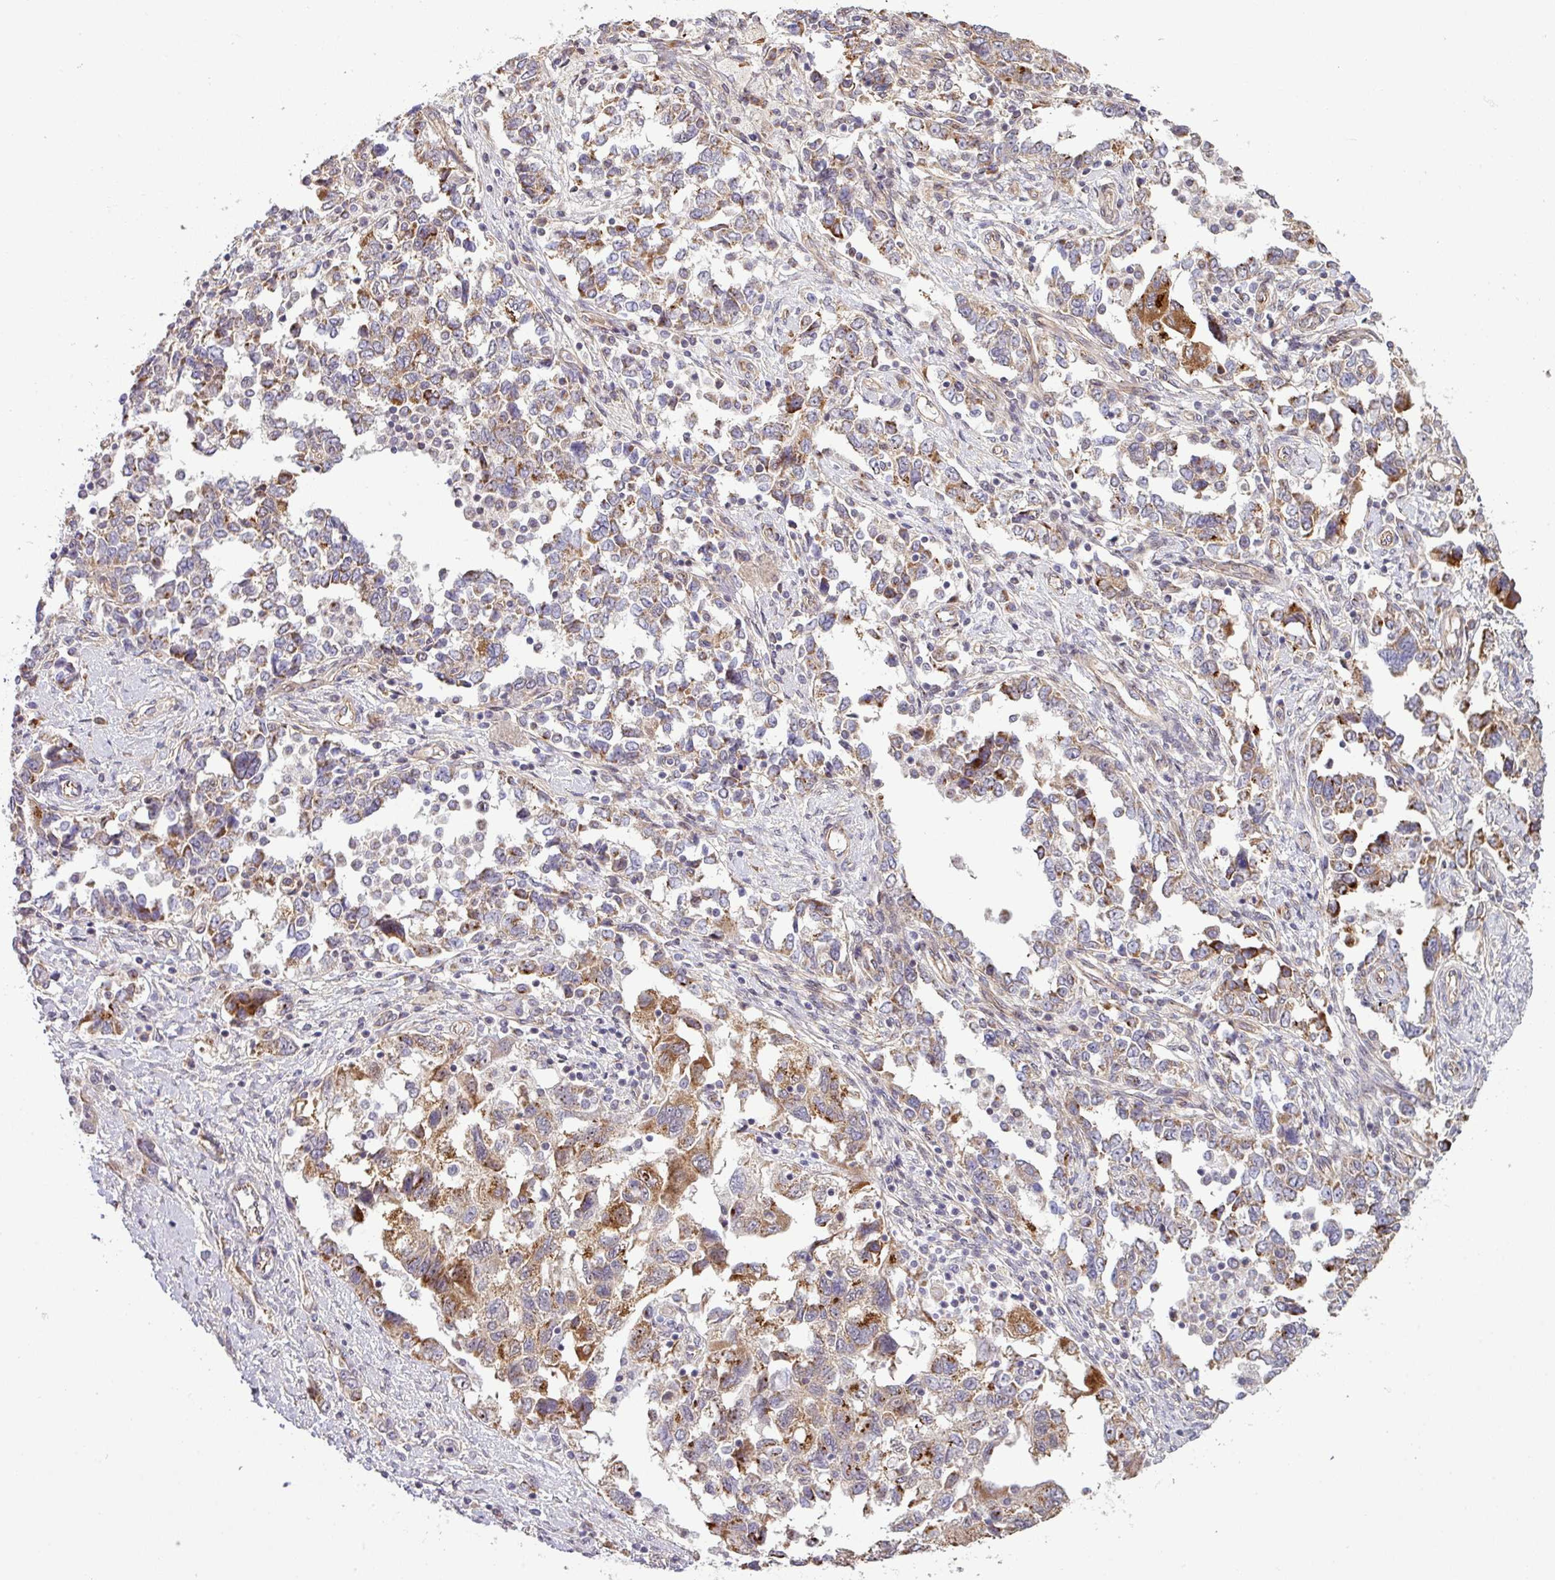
{"staining": {"intensity": "strong", "quantity": ">75%", "location": "cytoplasmic/membranous"}, "tissue": "ovarian cancer", "cell_type": "Tumor cells", "image_type": "cancer", "snomed": [{"axis": "morphology", "description": "Carcinoma, NOS"}, {"axis": "morphology", "description": "Cystadenocarcinoma, serous, NOS"}, {"axis": "topography", "description": "Ovary"}], "caption": "A micrograph showing strong cytoplasmic/membranous staining in about >75% of tumor cells in ovarian cancer (serous cystadenocarcinoma), as visualized by brown immunohistochemical staining.", "gene": "TIMMDC1", "patient": {"sex": "female", "age": 69}}